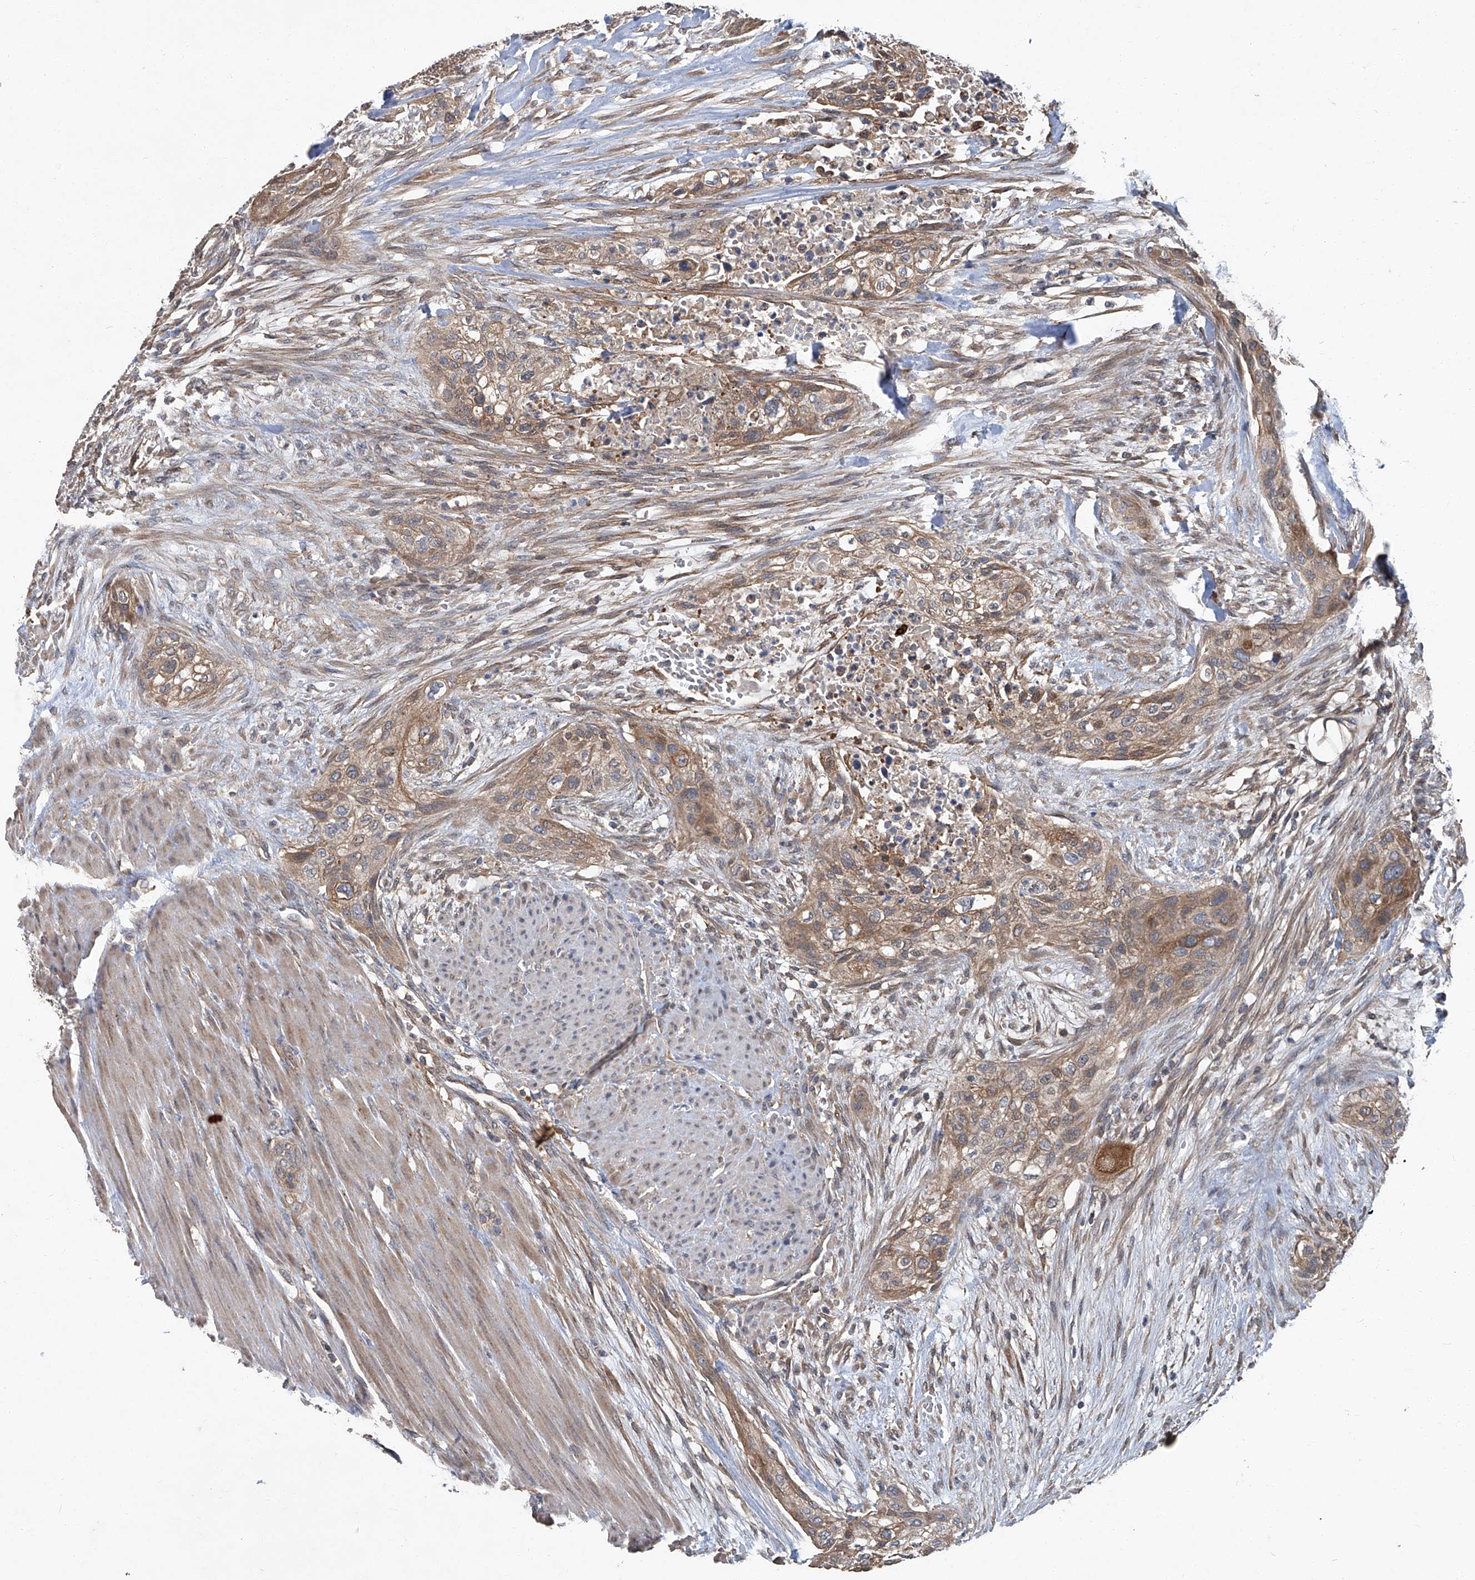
{"staining": {"intensity": "moderate", "quantity": ">75%", "location": "cytoplasmic/membranous"}, "tissue": "urothelial cancer", "cell_type": "Tumor cells", "image_type": "cancer", "snomed": [{"axis": "morphology", "description": "Urothelial carcinoma, High grade"}, {"axis": "topography", "description": "Urinary bladder"}], "caption": "Immunohistochemical staining of urothelial cancer shows medium levels of moderate cytoplasmic/membranous protein staining in about >75% of tumor cells.", "gene": "ANKRD34A", "patient": {"sex": "male", "age": 35}}